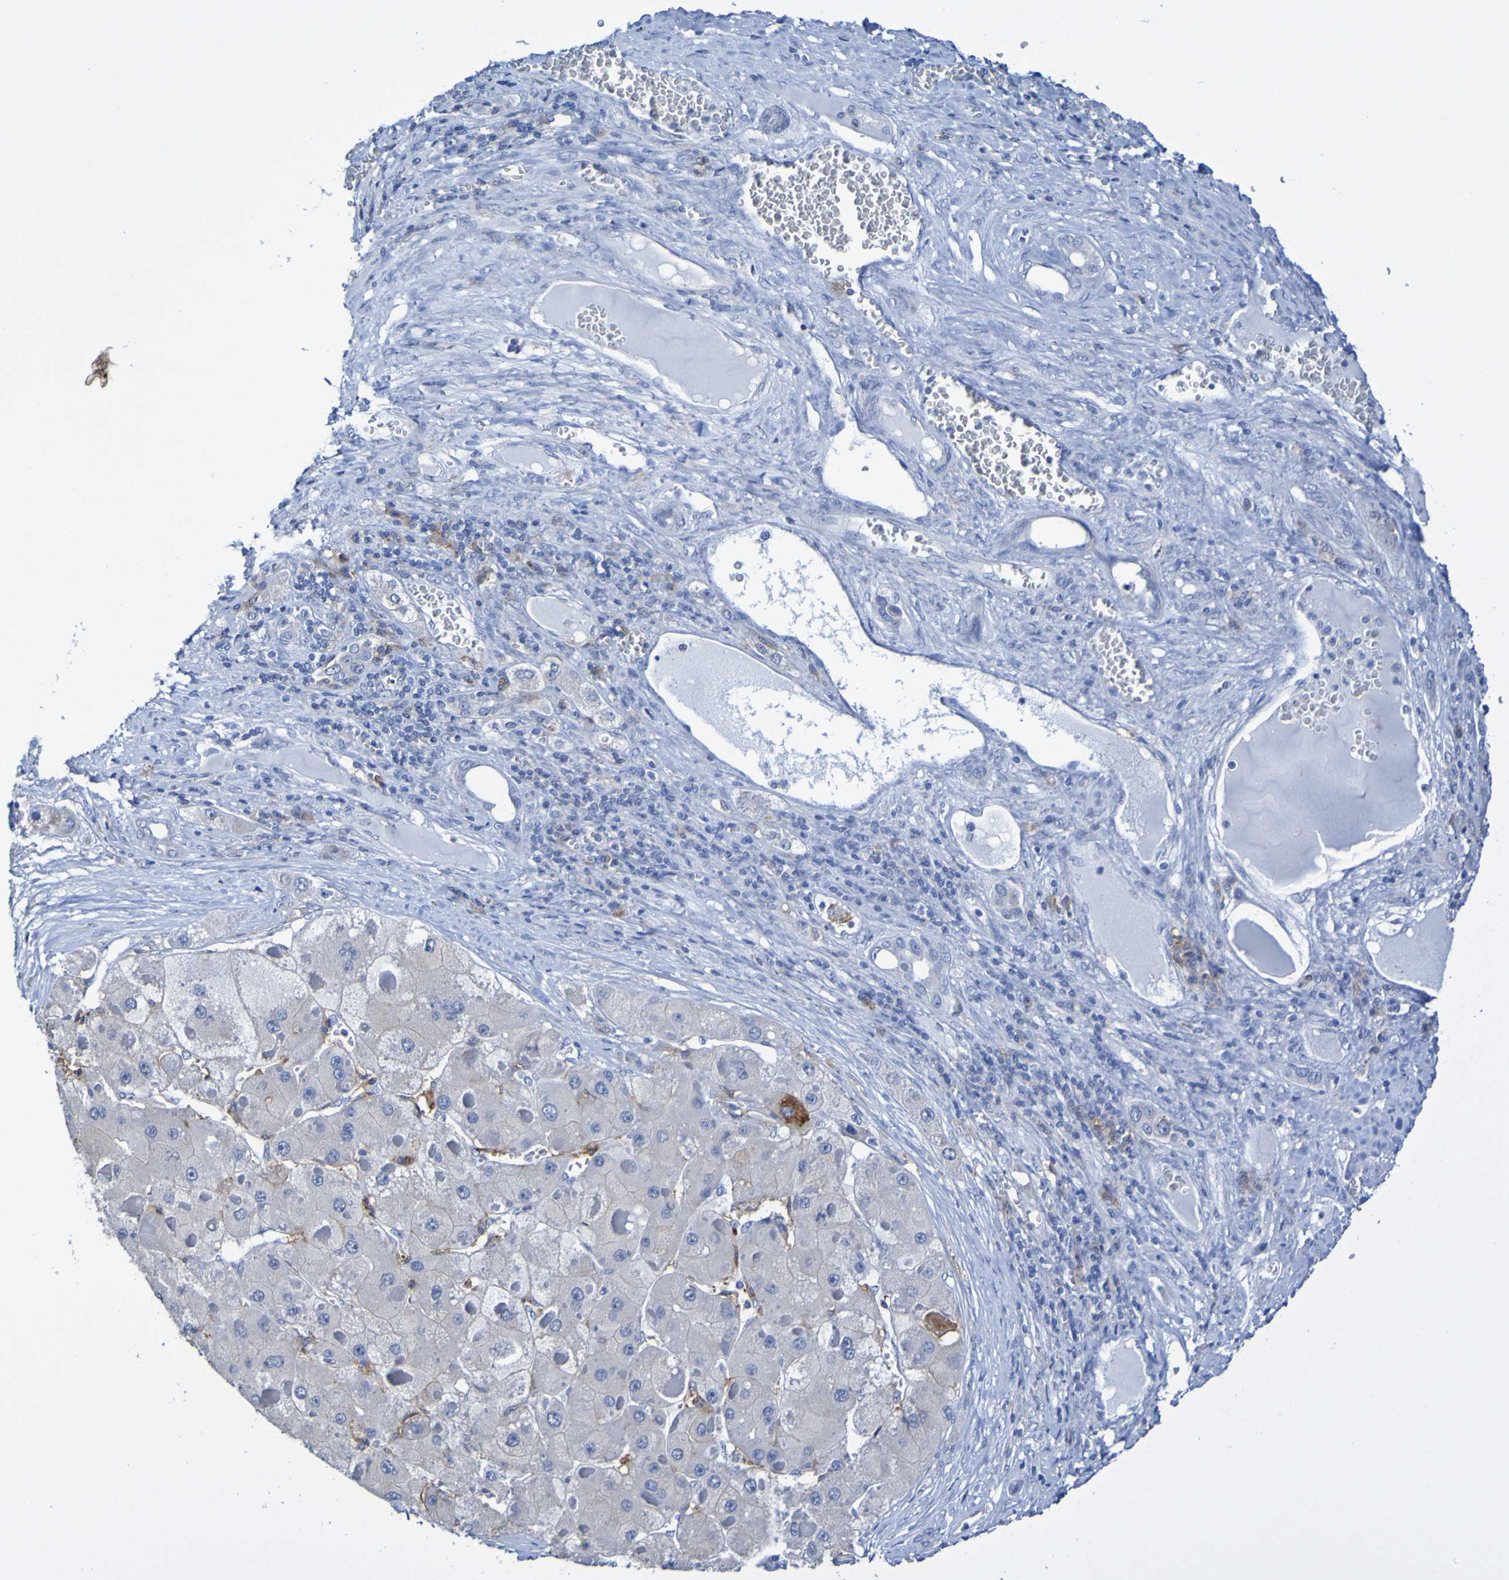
{"staining": {"intensity": "moderate", "quantity": "<25%", "location": "cytoplasmic/membranous"}, "tissue": "liver cancer", "cell_type": "Tumor cells", "image_type": "cancer", "snomed": [{"axis": "morphology", "description": "Carcinoma, Hepatocellular, NOS"}, {"axis": "topography", "description": "Liver"}], "caption": "An IHC image of tumor tissue is shown. Protein staining in brown shows moderate cytoplasmic/membranous positivity in liver cancer (hepatocellular carcinoma) within tumor cells.", "gene": "SLC3A2", "patient": {"sex": "female", "age": 73}}